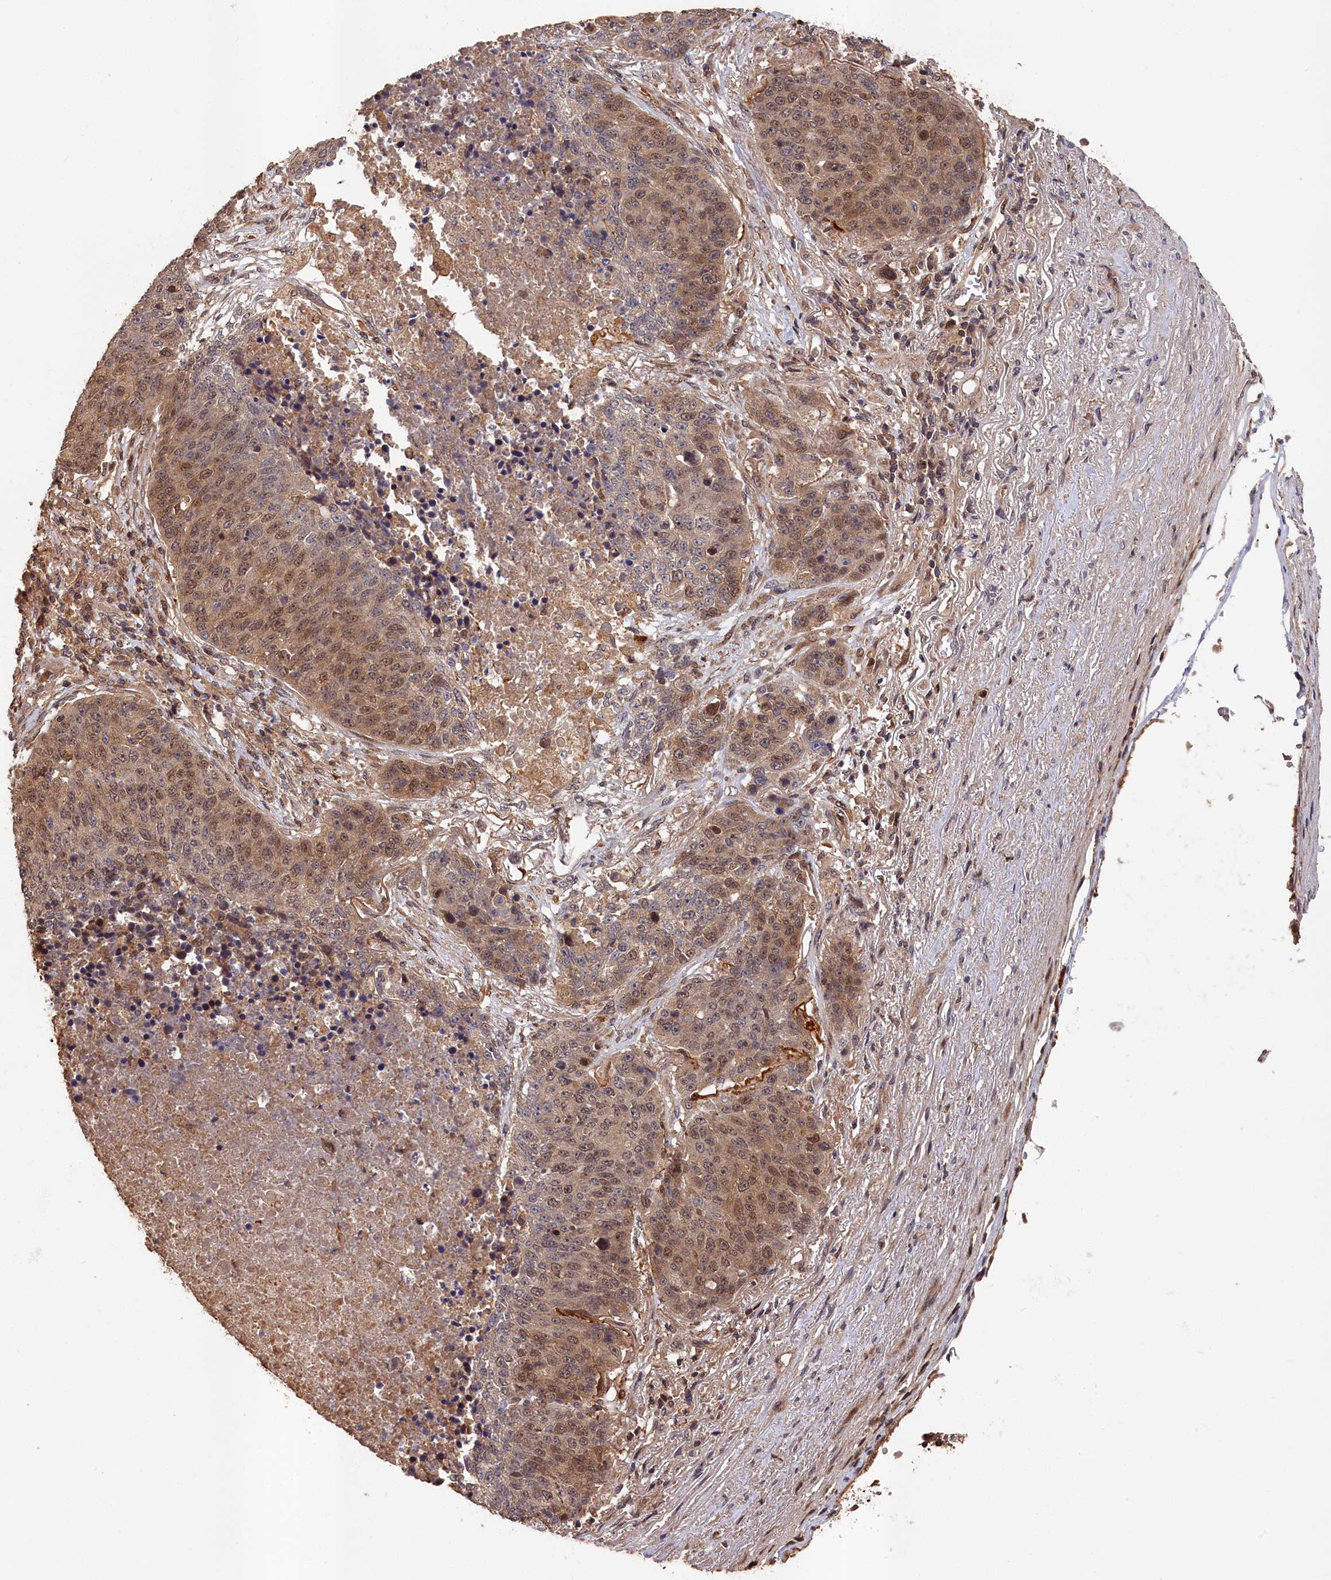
{"staining": {"intensity": "moderate", "quantity": ">75%", "location": "cytoplasmic/membranous,nuclear"}, "tissue": "lung cancer", "cell_type": "Tumor cells", "image_type": "cancer", "snomed": [{"axis": "morphology", "description": "Normal tissue, NOS"}, {"axis": "morphology", "description": "Squamous cell carcinoma, NOS"}, {"axis": "topography", "description": "Lymph node"}, {"axis": "topography", "description": "Lung"}], "caption": "Lung cancer stained with immunohistochemistry reveals moderate cytoplasmic/membranous and nuclear positivity in about >75% of tumor cells. The protein is shown in brown color, while the nuclei are stained blue.", "gene": "RMI2", "patient": {"sex": "male", "age": 66}}